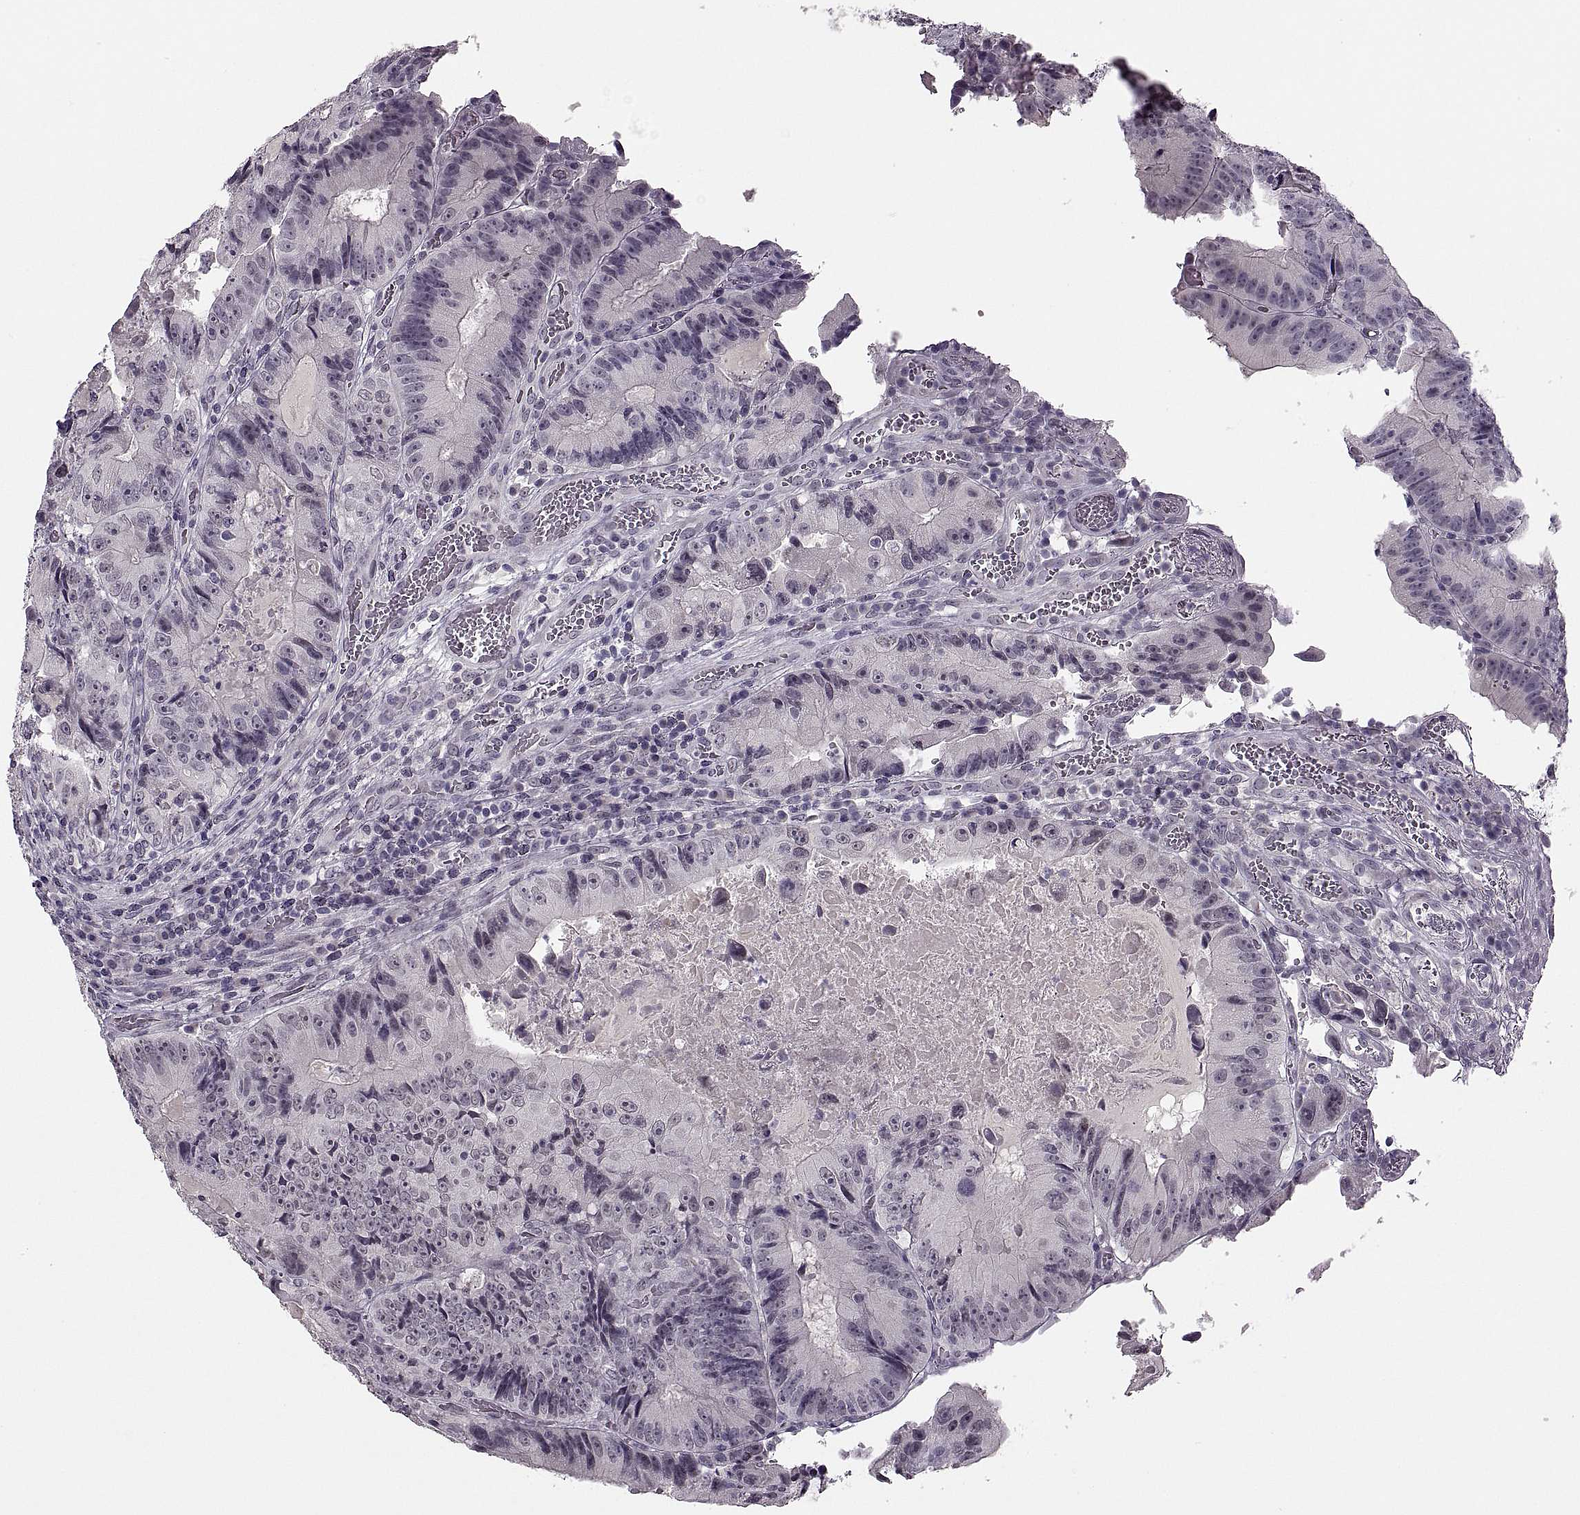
{"staining": {"intensity": "negative", "quantity": "none", "location": "none"}, "tissue": "colorectal cancer", "cell_type": "Tumor cells", "image_type": "cancer", "snomed": [{"axis": "morphology", "description": "Adenocarcinoma, NOS"}, {"axis": "topography", "description": "Colon"}], "caption": "Immunohistochemical staining of colorectal cancer shows no significant positivity in tumor cells.", "gene": "PAGE5", "patient": {"sex": "female", "age": 86}}